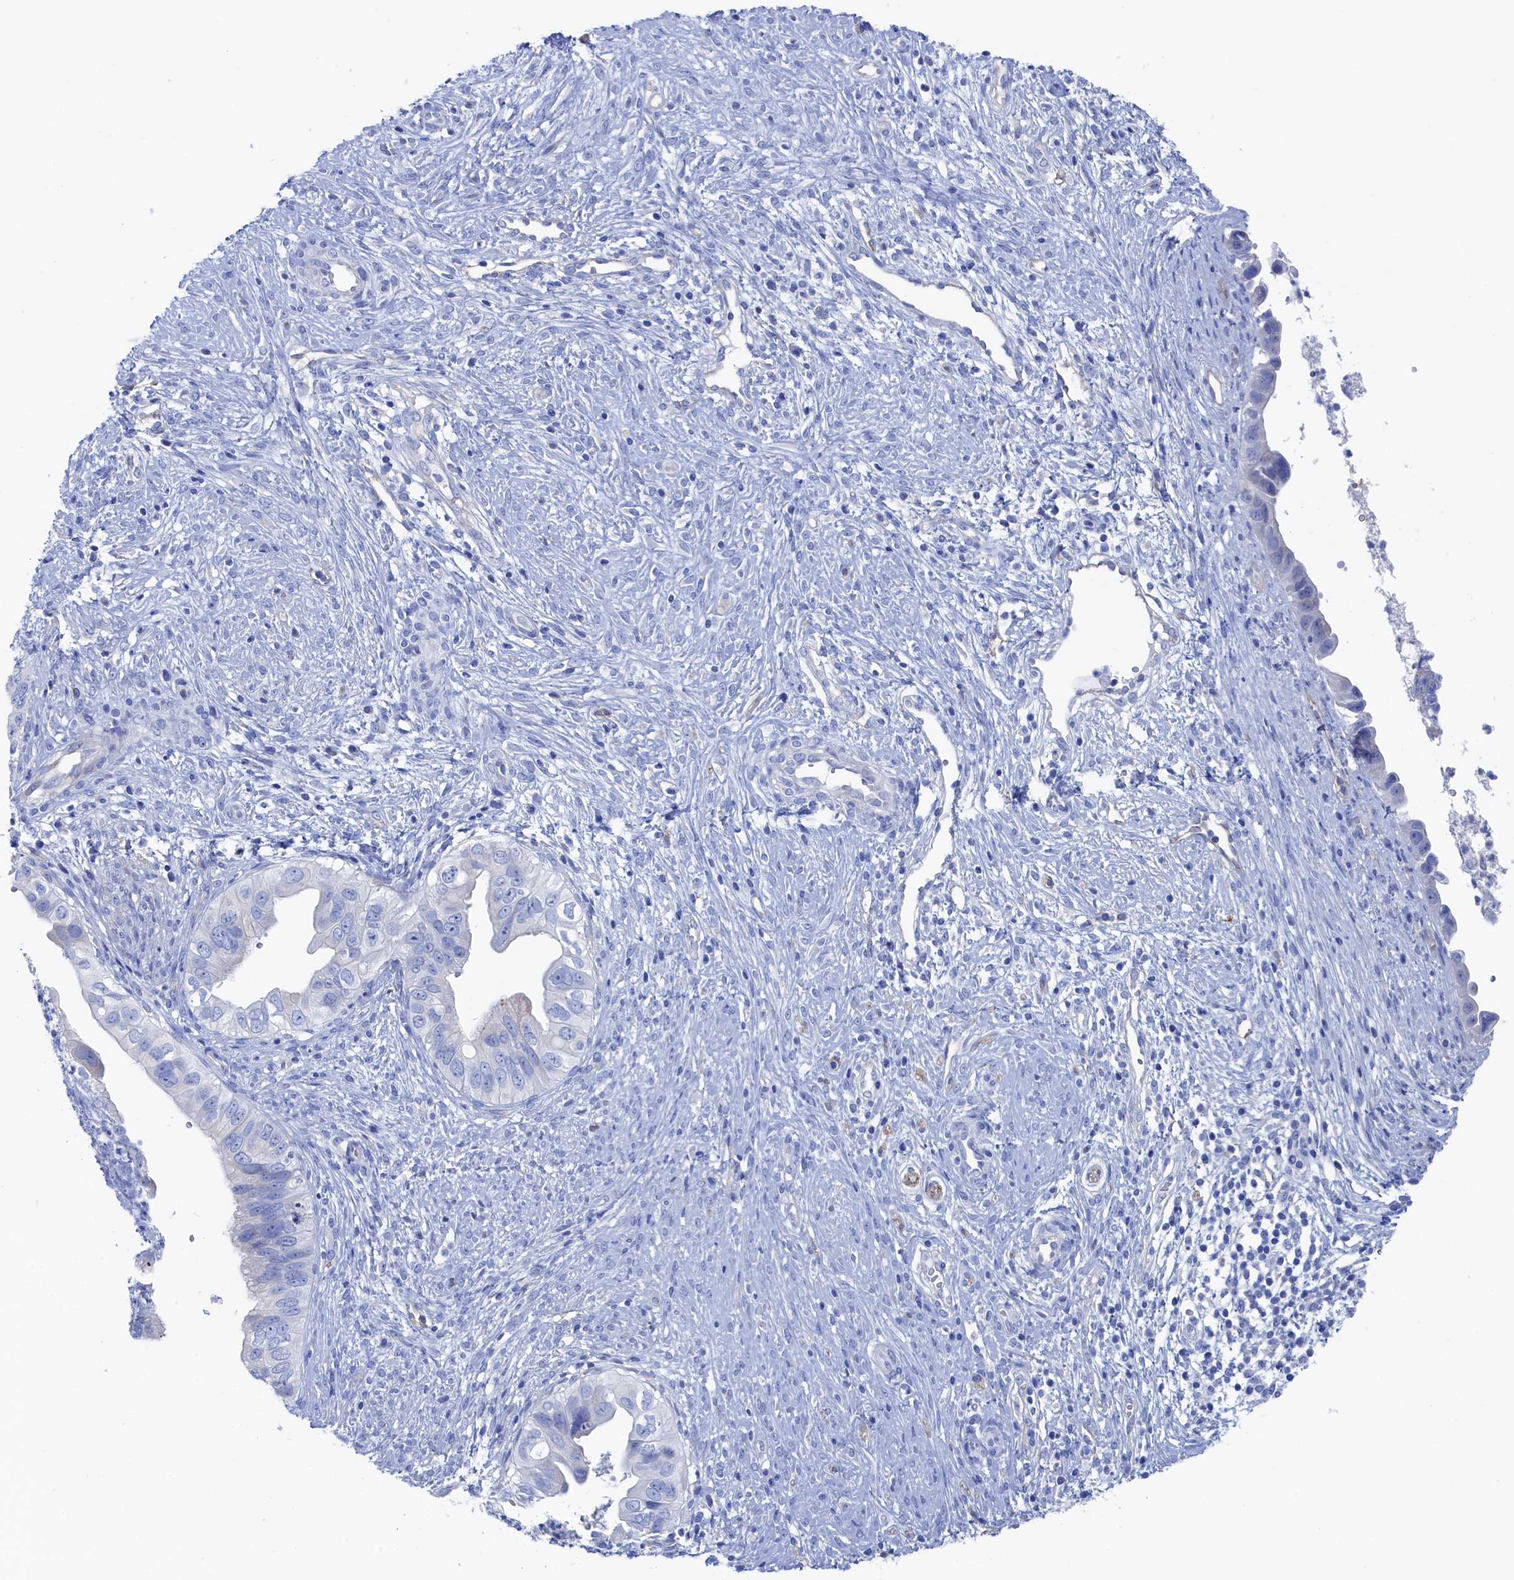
{"staining": {"intensity": "negative", "quantity": "none", "location": "none"}, "tissue": "cervical cancer", "cell_type": "Tumor cells", "image_type": "cancer", "snomed": [{"axis": "morphology", "description": "Adenocarcinoma, NOS"}, {"axis": "topography", "description": "Cervix"}], "caption": "High magnification brightfield microscopy of cervical adenocarcinoma stained with DAB (3,3'-diaminobenzidine) (brown) and counterstained with hematoxylin (blue): tumor cells show no significant staining.", "gene": "TMOD2", "patient": {"sex": "female", "age": 42}}